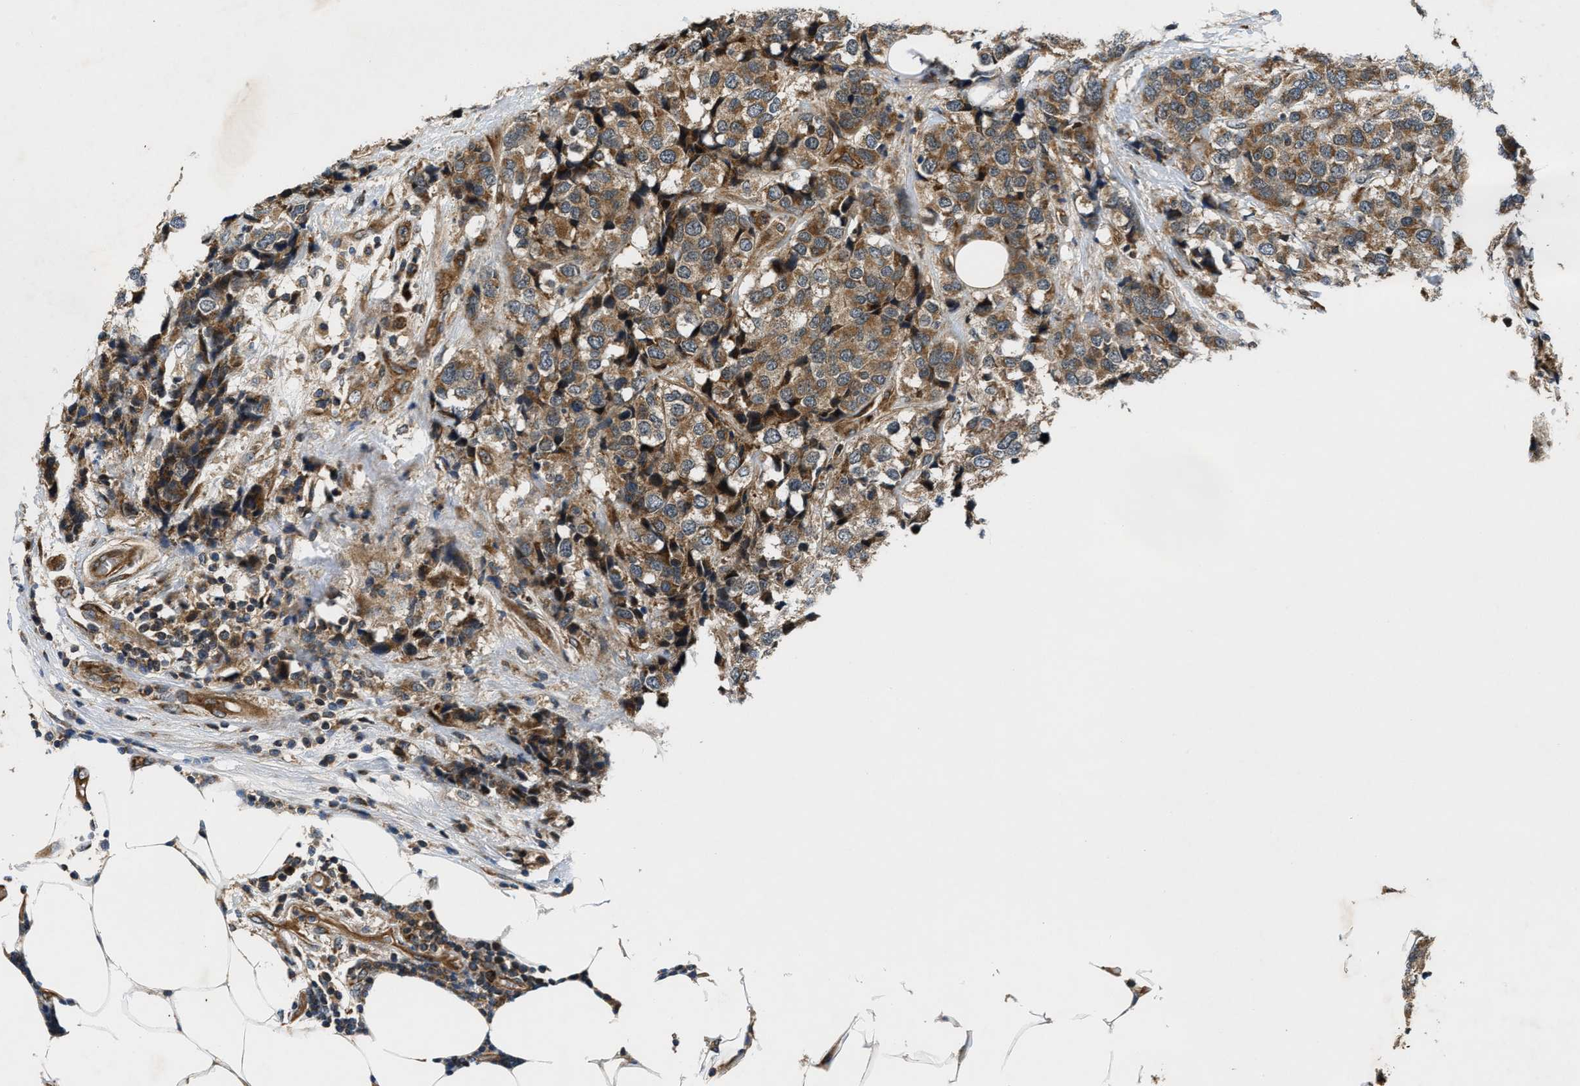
{"staining": {"intensity": "moderate", "quantity": ">75%", "location": "cytoplasmic/membranous"}, "tissue": "breast cancer", "cell_type": "Tumor cells", "image_type": "cancer", "snomed": [{"axis": "morphology", "description": "Lobular carcinoma"}, {"axis": "topography", "description": "Breast"}], "caption": "Immunohistochemistry (IHC) (DAB (3,3'-diaminobenzidine)) staining of breast cancer reveals moderate cytoplasmic/membranous protein positivity in about >75% of tumor cells. Ihc stains the protein of interest in brown and the nuclei are stained blue.", "gene": "PNPLA8", "patient": {"sex": "female", "age": 59}}